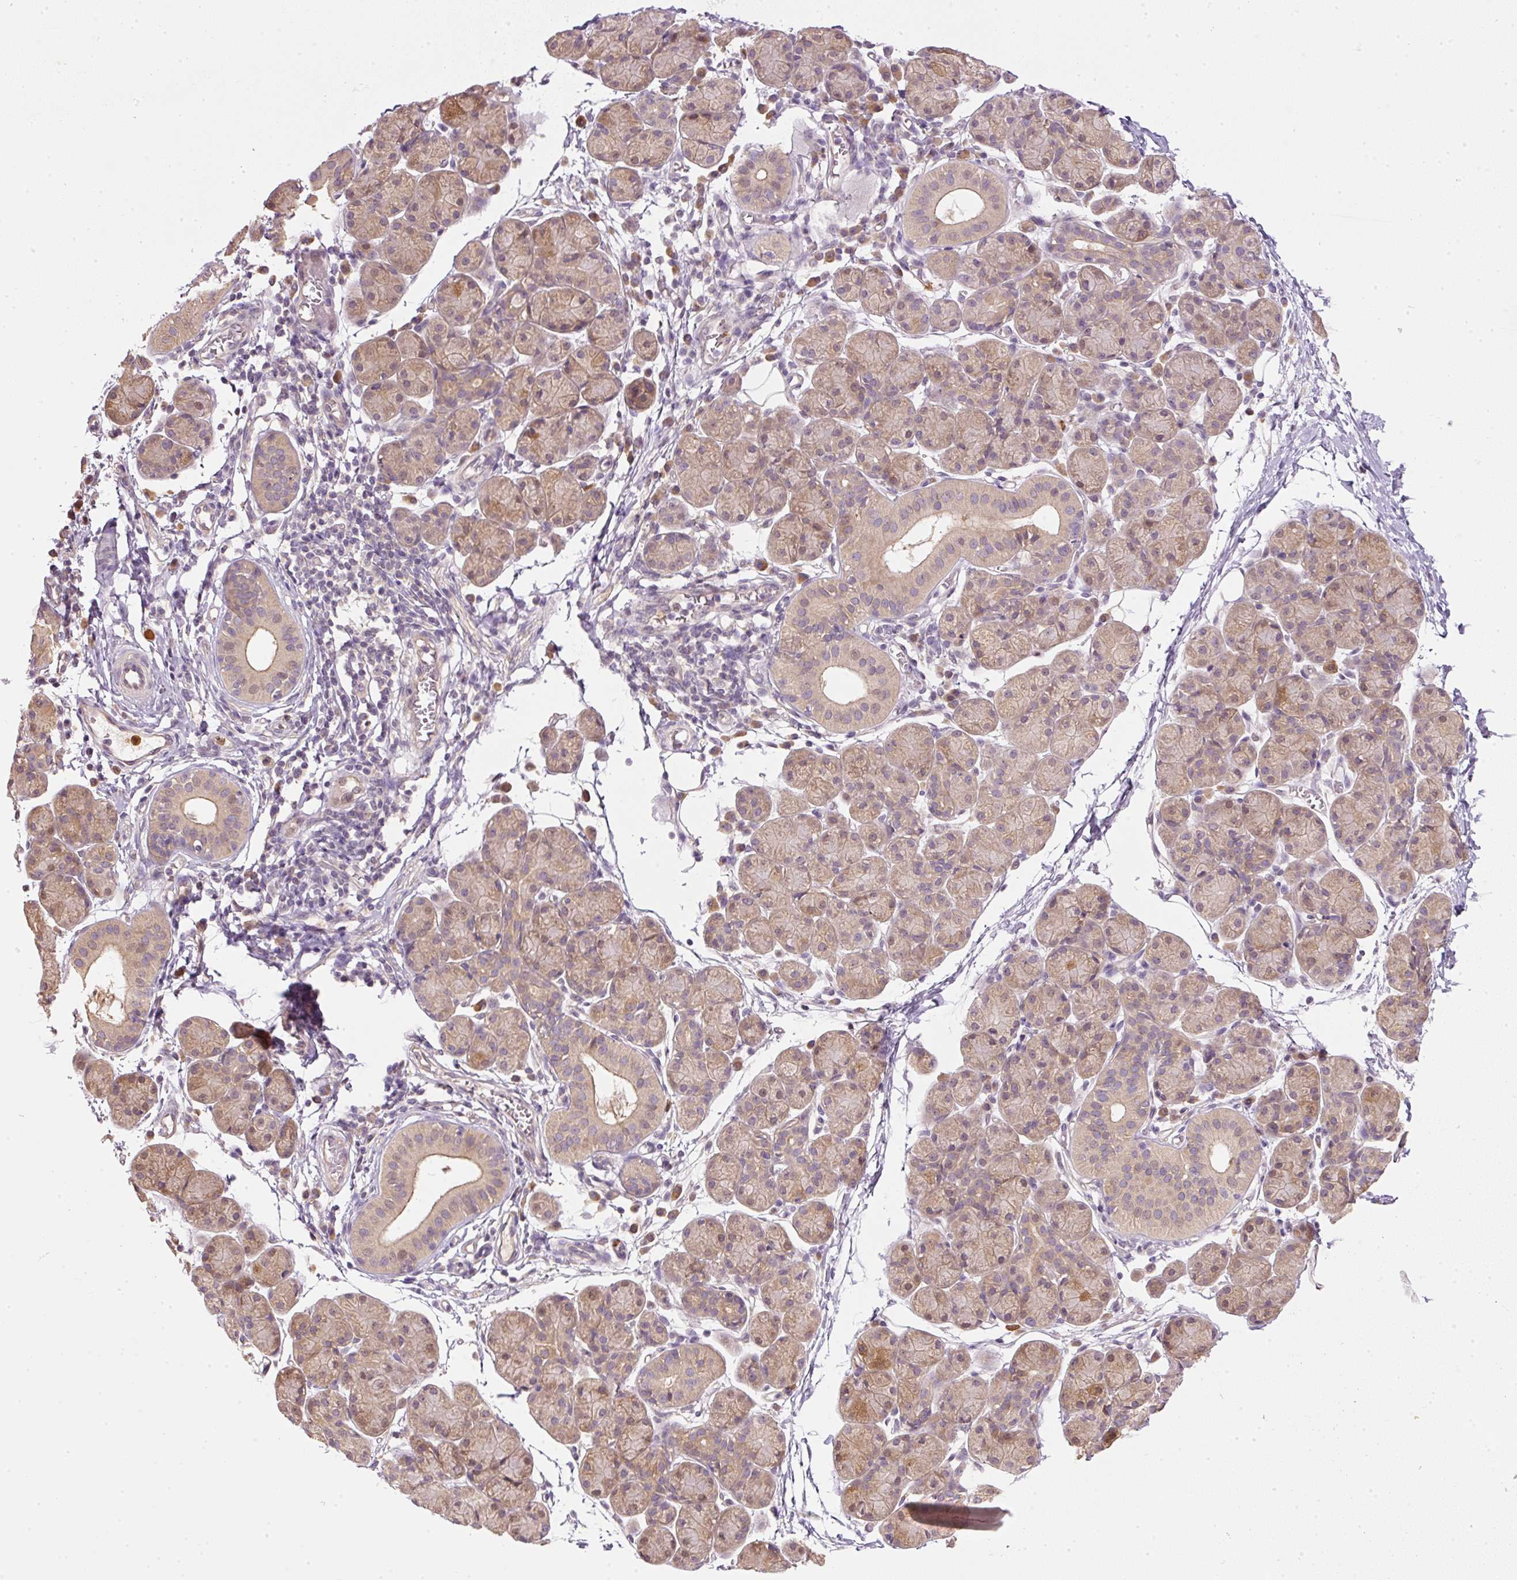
{"staining": {"intensity": "weak", "quantity": ">75%", "location": "cytoplasmic/membranous"}, "tissue": "salivary gland", "cell_type": "Glandular cells", "image_type": "normal", "snomed": [{"axis": "morphology", "description": "Normal tissue, NOS"}, {"axis": "morphology", "description": "Inflammation, NOS"}, {"axis": "topography", "description": "Lymph node"}, {"axis": "topography", "description": "Salivary gland"}], "caption": "Glandular cells reveal low levels of weak cytoplasmic/membranous staining in approximately >75% of cells in unremarkable human salivary gland.", "gene": "CTTNBP2", "patient": {"sex": "male", "age": 3}}